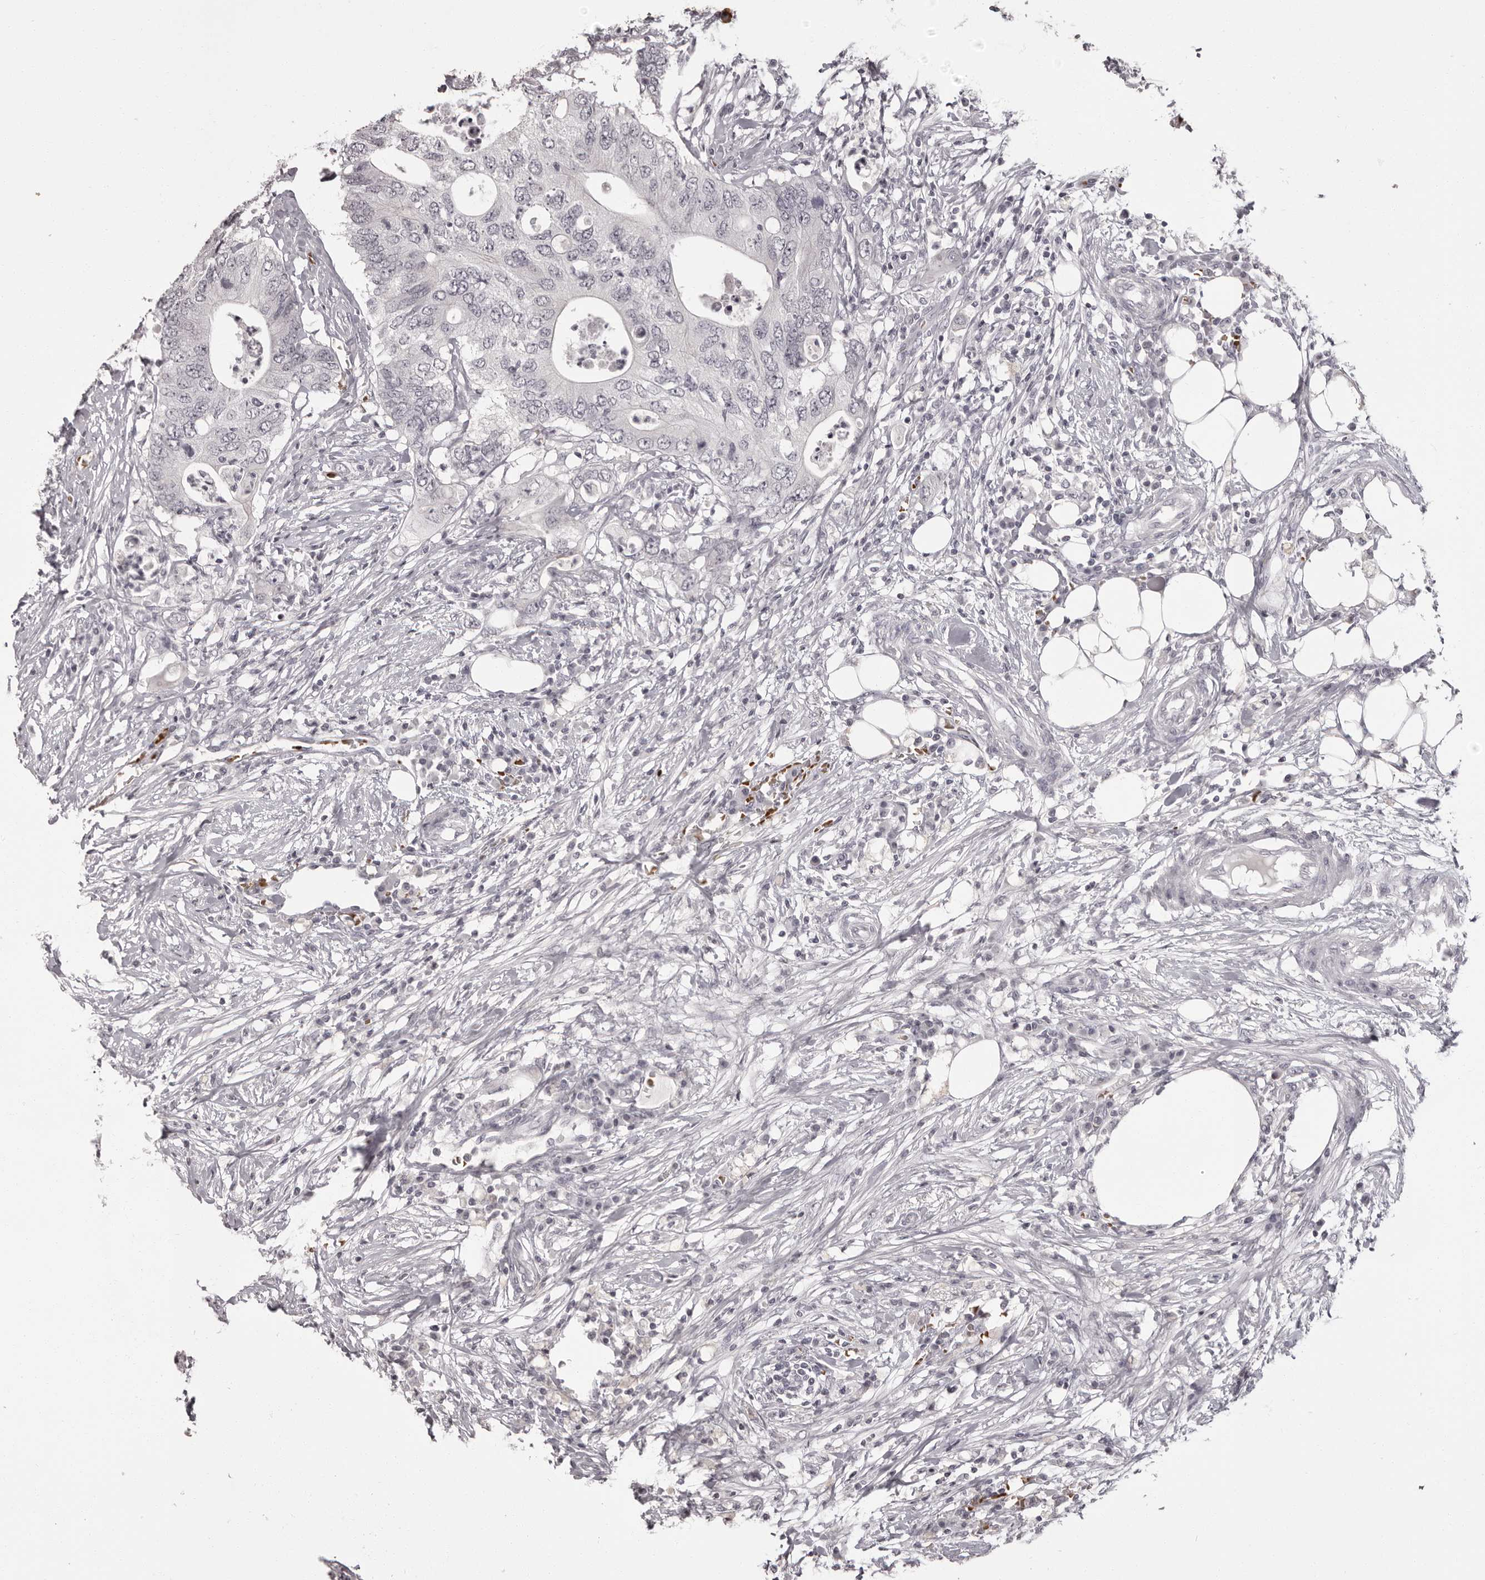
{"staining": {"intensity": "negative", "quantity": "none", "location": "none"}, "tissue": "colorectal cancer", "cell_type": "Tumor cells", "image_type": "cancer", "snomed": [{"axis": "morphology", "description": "Adenocarcinoma, NOS"}, {"axis": "topography", "description": "Colon"}], "caption": "A high-resolution micrograph shows IHC staining of colorectal cancer, which shows no significant staining in tumor cells.", "gene": "C8orf74", "patient": {"sex": "male", "age": 71}}